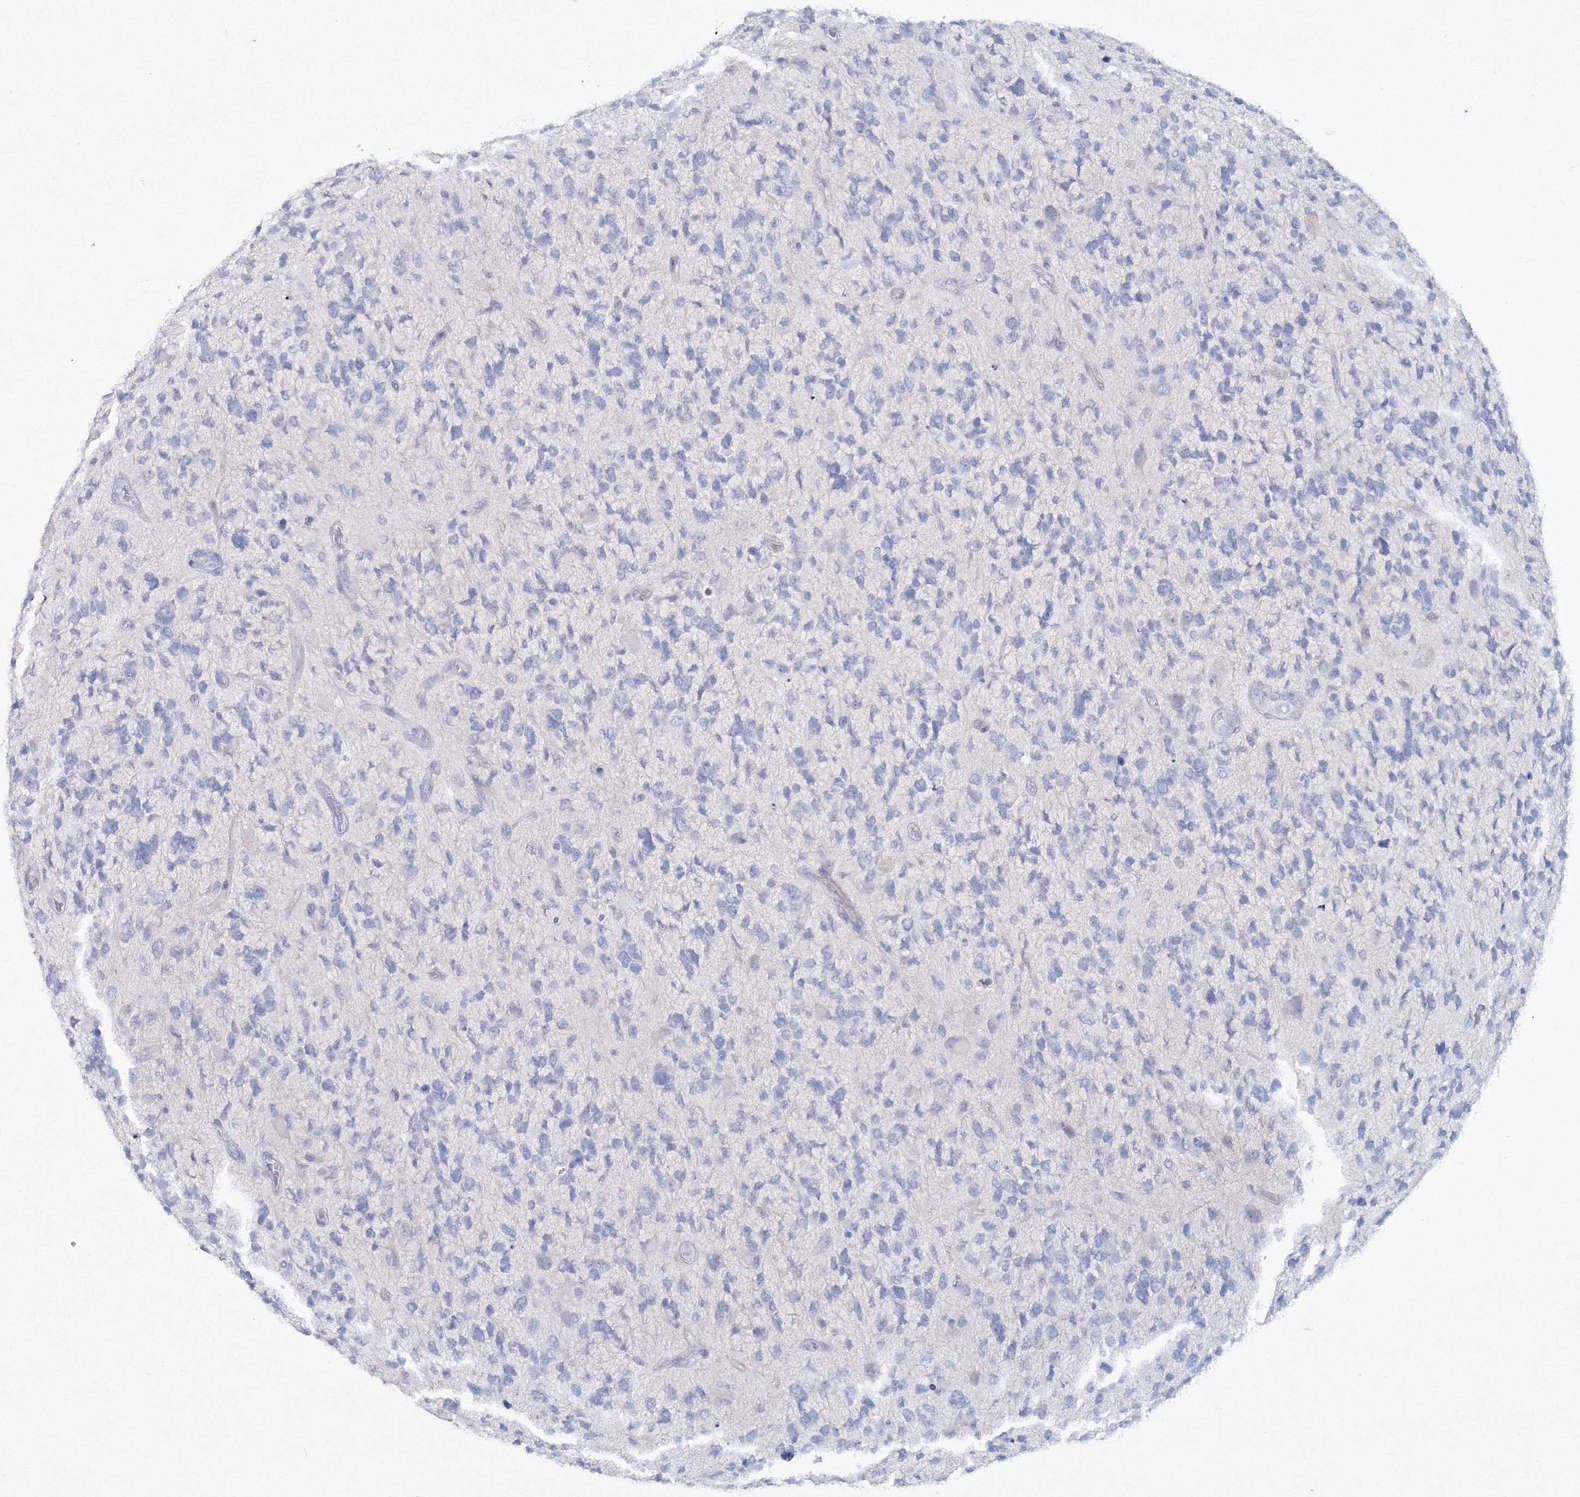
{"staining": {"intensity": "negative", "quantity": "none", "location": "none"}, "tissue": "glioma", "cell_type": "Tumor cells", "image_type": "cancer", "snomed": [{"axis": "morphology", "description": "Glioma, malignant, High grade"}, {"axis": "topography", "description": "Brain"}], "caption": "Immunohistochemistry histopathology image of neoplastic tissue: high-grade glioma (malignant) stained with DAB (3,3'-diaminobenzidine) displays no significant protein staining in tumor cells.", "gene": "GCKR", "patient": {"sex": "female", "age": 58}}